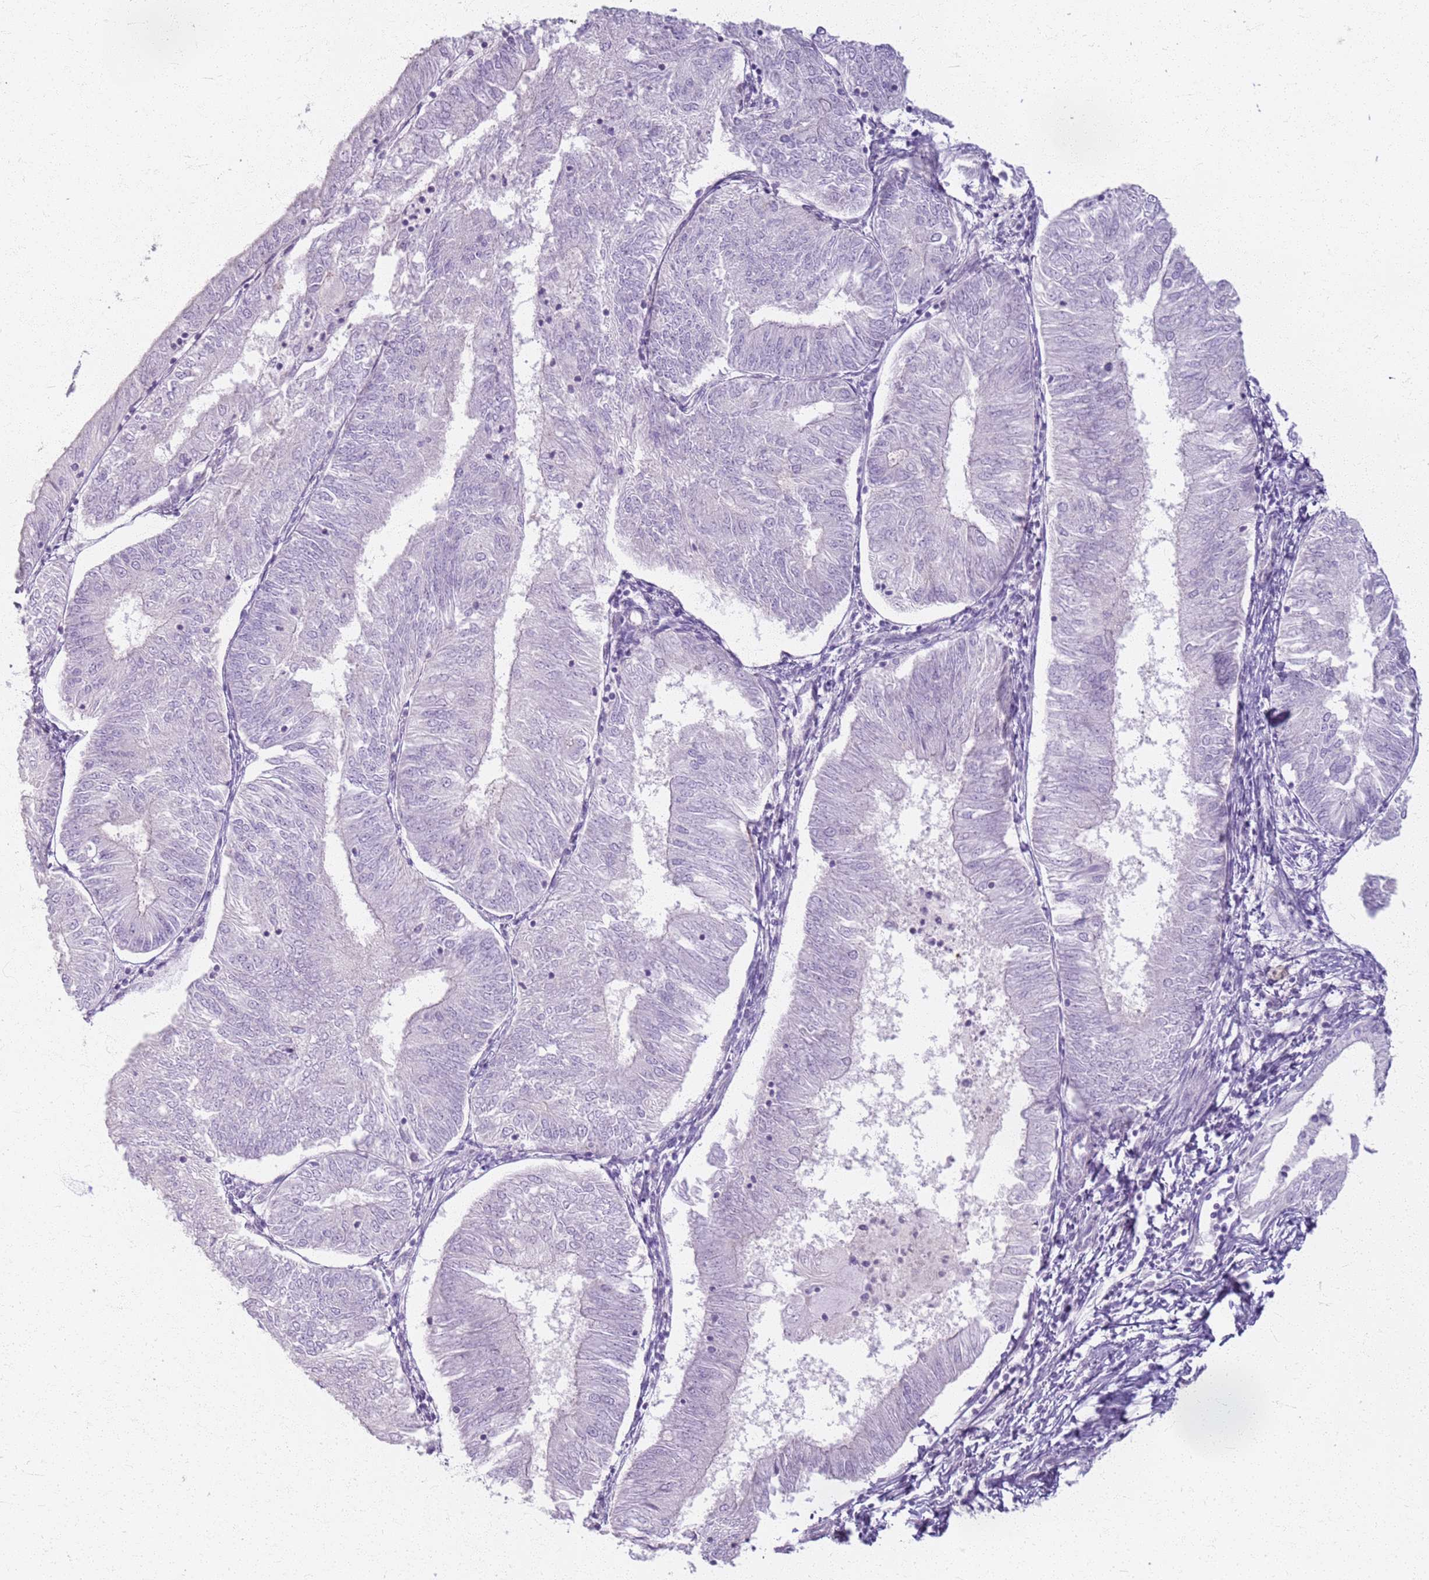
{"staining": {"intensity": "negative", "quantity": "none", "location": "none"}, "tissue": "endometrial cancer", "cell_type": "Tumor cells", "image_type": "cancer", "snomed": [{"axis": "morphology", "description": "Adenocarcinoma, NOS"}, {"axis": "topography", "description": "Endometrium"}], "caption": "Immunohistochemical staining of endometrial cancer shows no significant positivity in tumor cells. (Immunohistochemistry (ihc), brightfield microscopy, high magnification).", "gene": "CSRP3", "patient": {"sex": "female", "age": 58}}